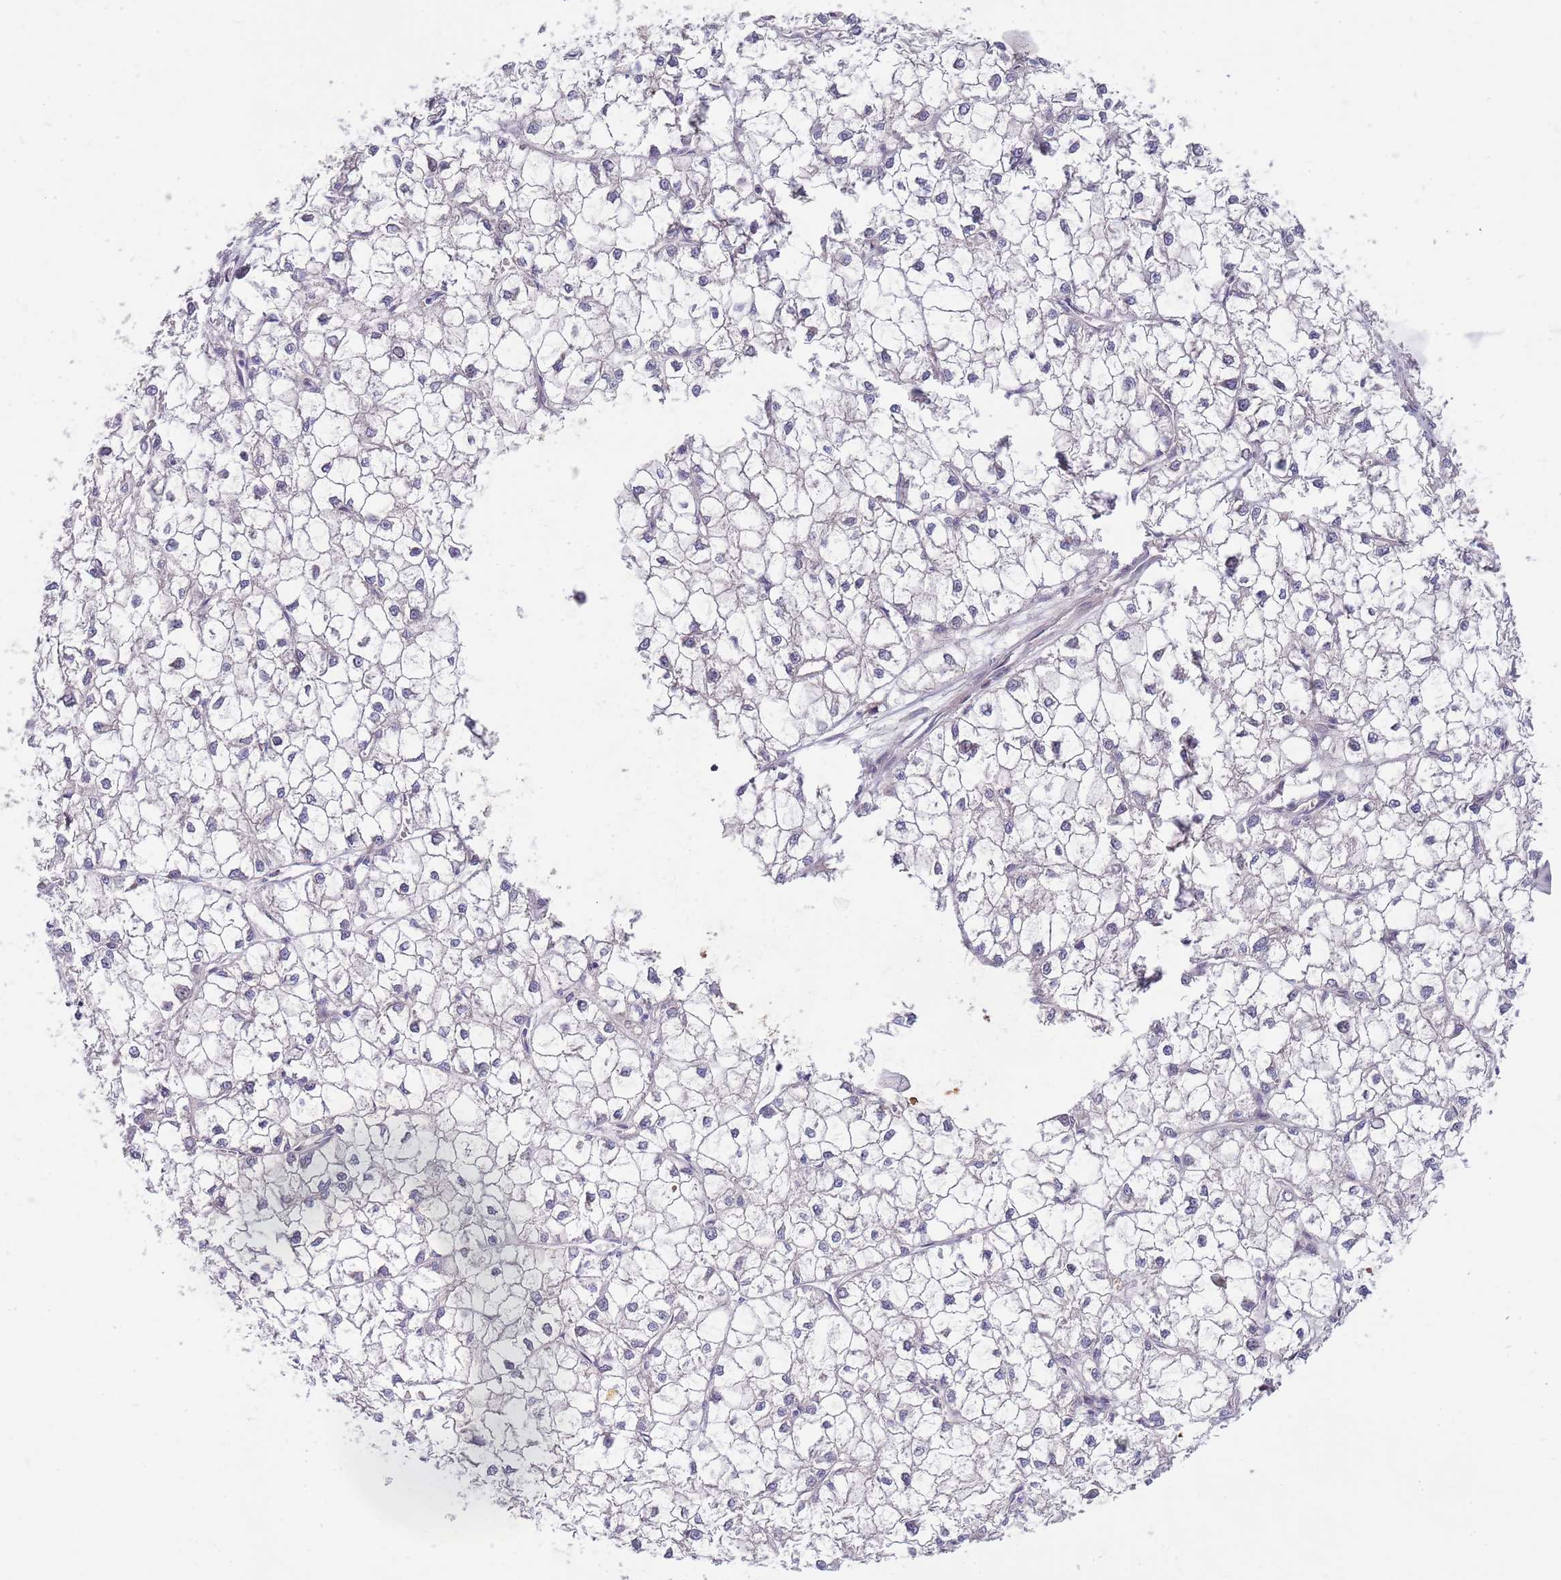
{"staining": {"intensity": "negative", "quantity": "none", "location": "none"}, "tissue": "liver cancer", "cell_type": "Tumor cells", "image_type": "cancer", "snomed": [{"axis": "morphology", "description": "Carcinoma, Hepatocellular, NOS"}, {"axis": "topography", "description": "Liver"}], "caption": "This micrograph is of hepatocellular carcinoma (liver) stained with IHC to label a protein in brown with the nuclei are counter-stained blue. There is no expression in tumor cells.", "gene": "NLRP6", "patient": {"sex": "female", "age": 43}}